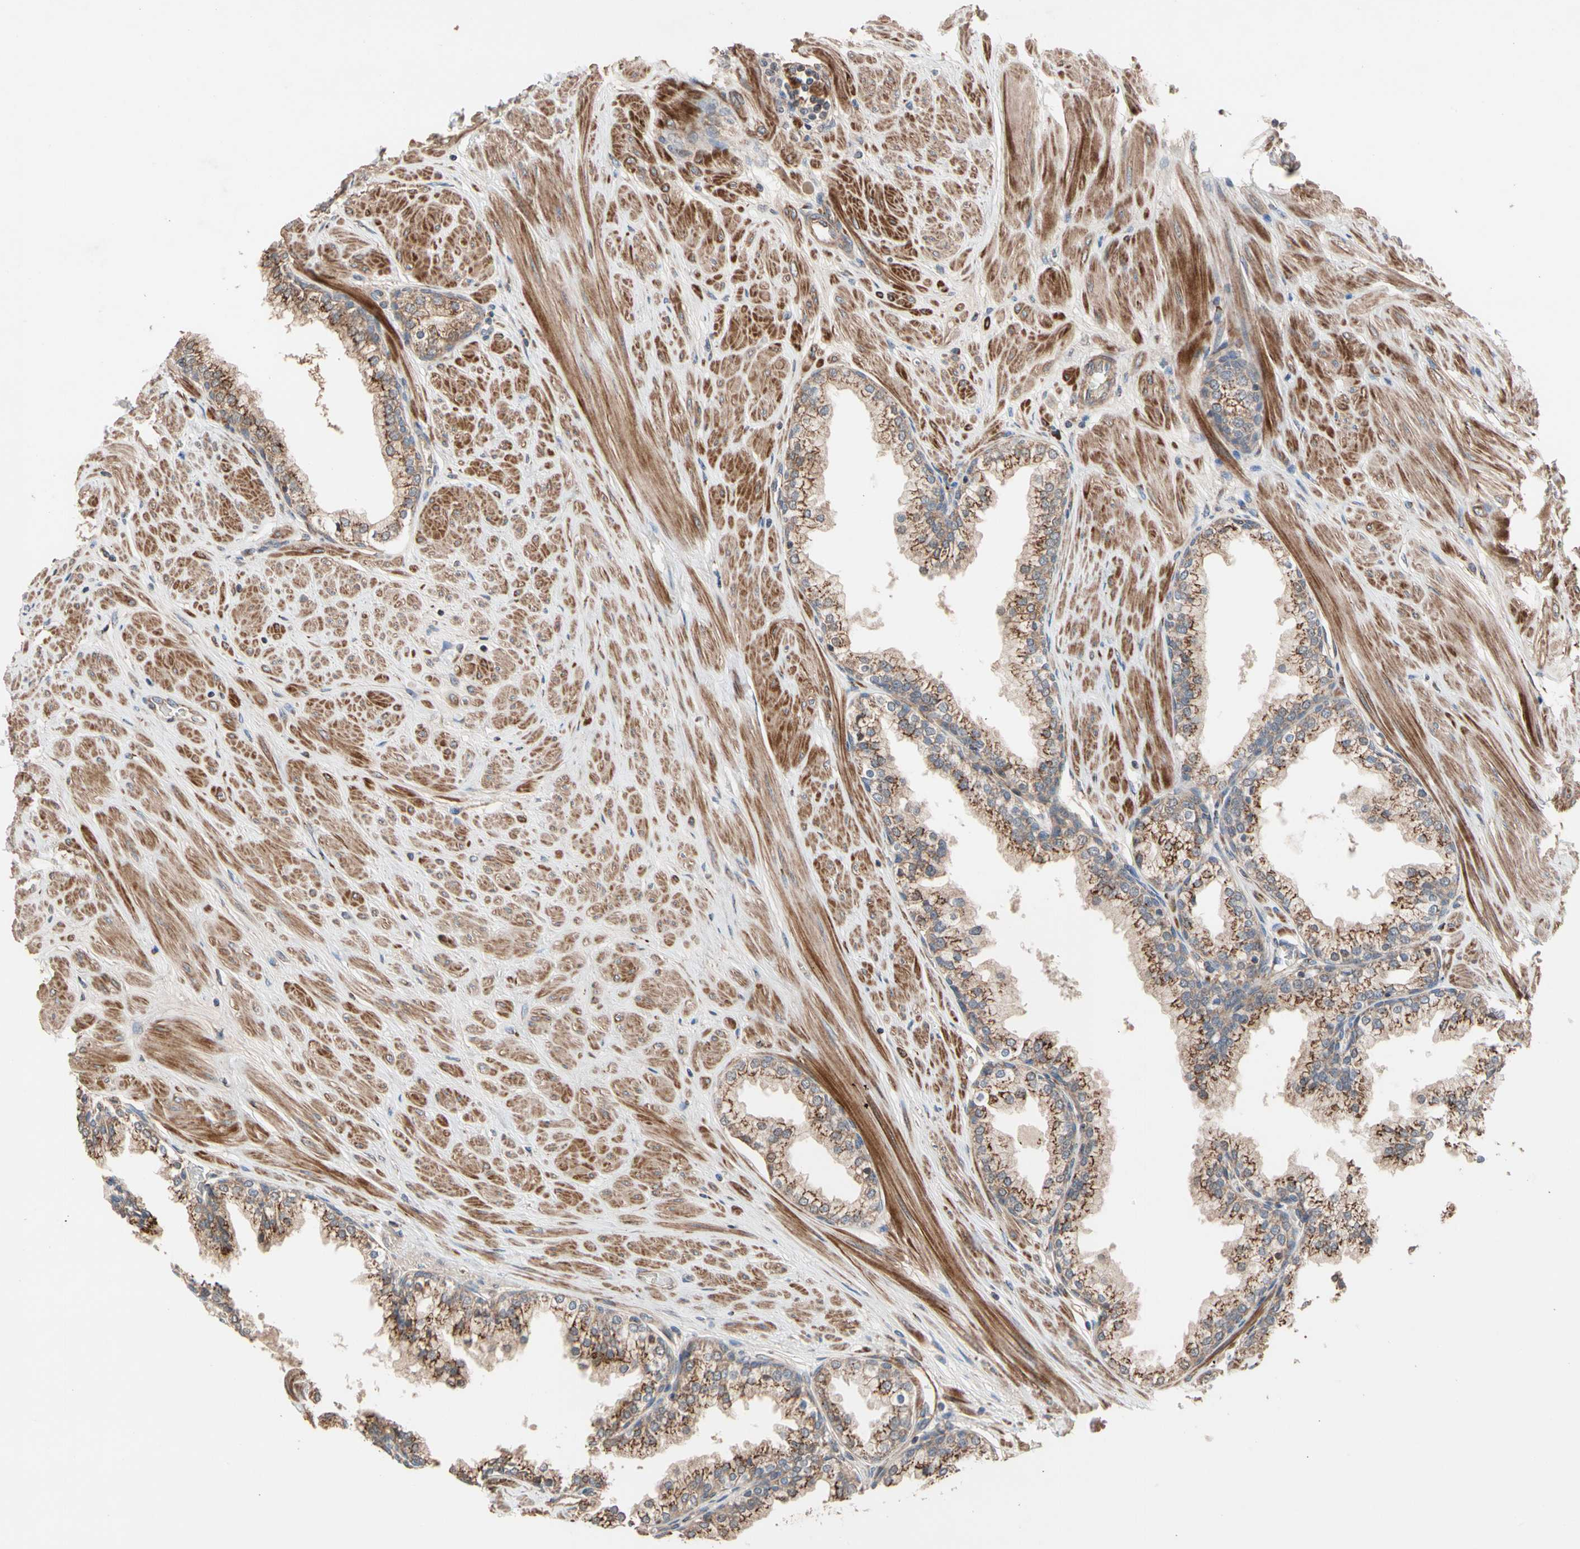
{"staining": {"intensity": "strong", "quantity": ">75%", "location": "cytoplasmic/membranous"}, "tissue": "prostate", "cell_type": "Glandular cells", "image_type": "normal", "snomed": [{"axis": "morphology", "description": "Normal tissue, NOS"}, {"axis": "topography", "description": "Prostate"}], "caption": "Strong cytoplasmic/membranous positivity for a protein is appreciated in approximately >75% of glandular cells of unremarkable prostate using immunohistochemistry (IHC).", "gene": "GCK", "patient": {"sex": "male", "age": 51}}